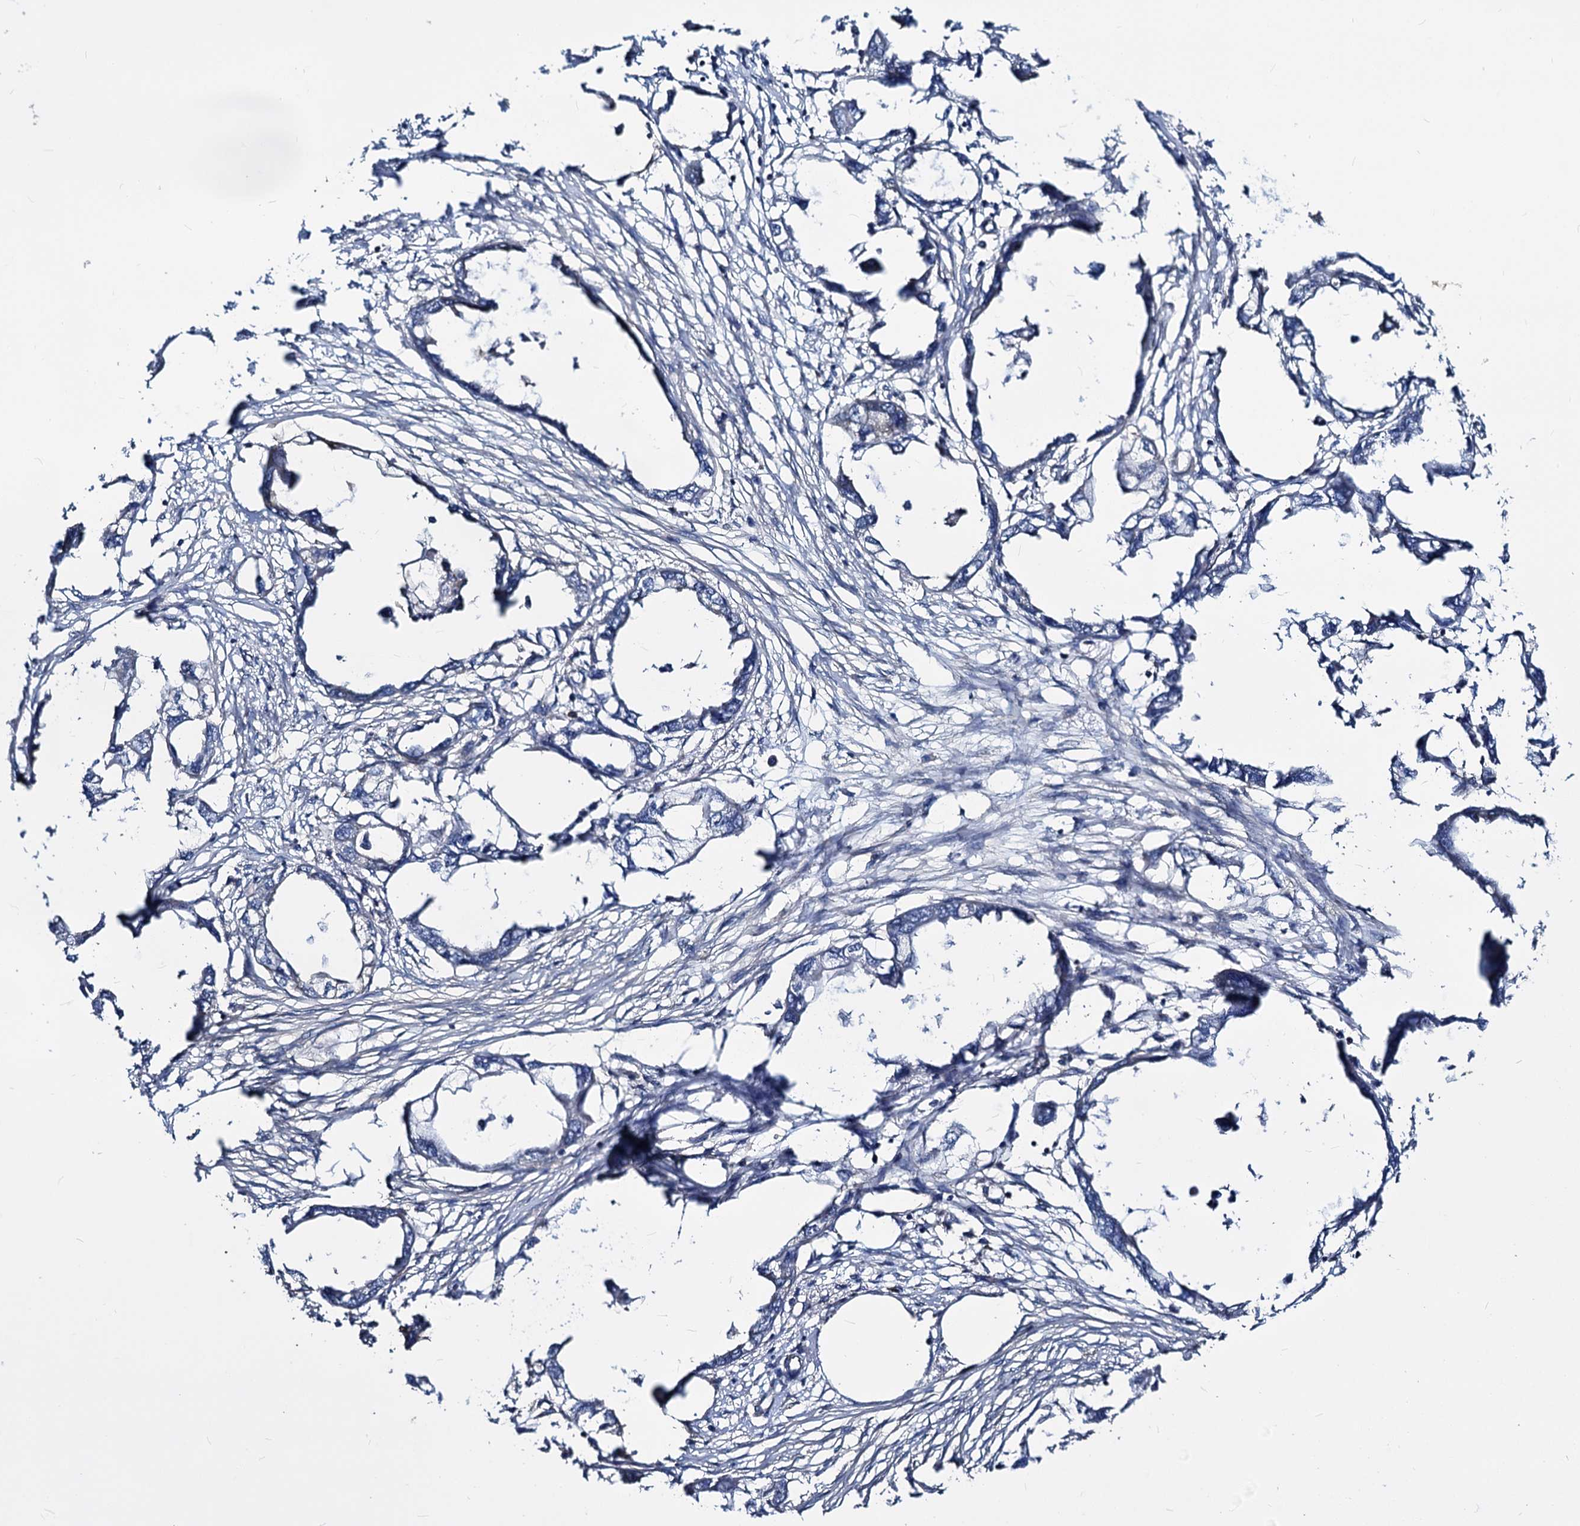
{"staining": {"intensity": "negative", "quantity": "none", "location": "none"}, "tissue": "endometrial cancer", "cell_type": "Tumor cells", "image_type": "cancer", "snomed": [{"axis": "morphology", "description": "Adenocarcinoma, NOS"}, {"axis": "morphology", "description": "Adenocarcinoma, metastatic, NOS"}, {"axis": "topography", "description": "Adipose tissue"}, {"axis": "topography", "description": "Endometrium"}], "caption": "This is an immunohistochemistry photomicrograph of endometrial metastatic adenocarcinoma. There is no staining in tumor cells.", "gene": "IDI1", "patient": {"sex": "female", "age": 67}}